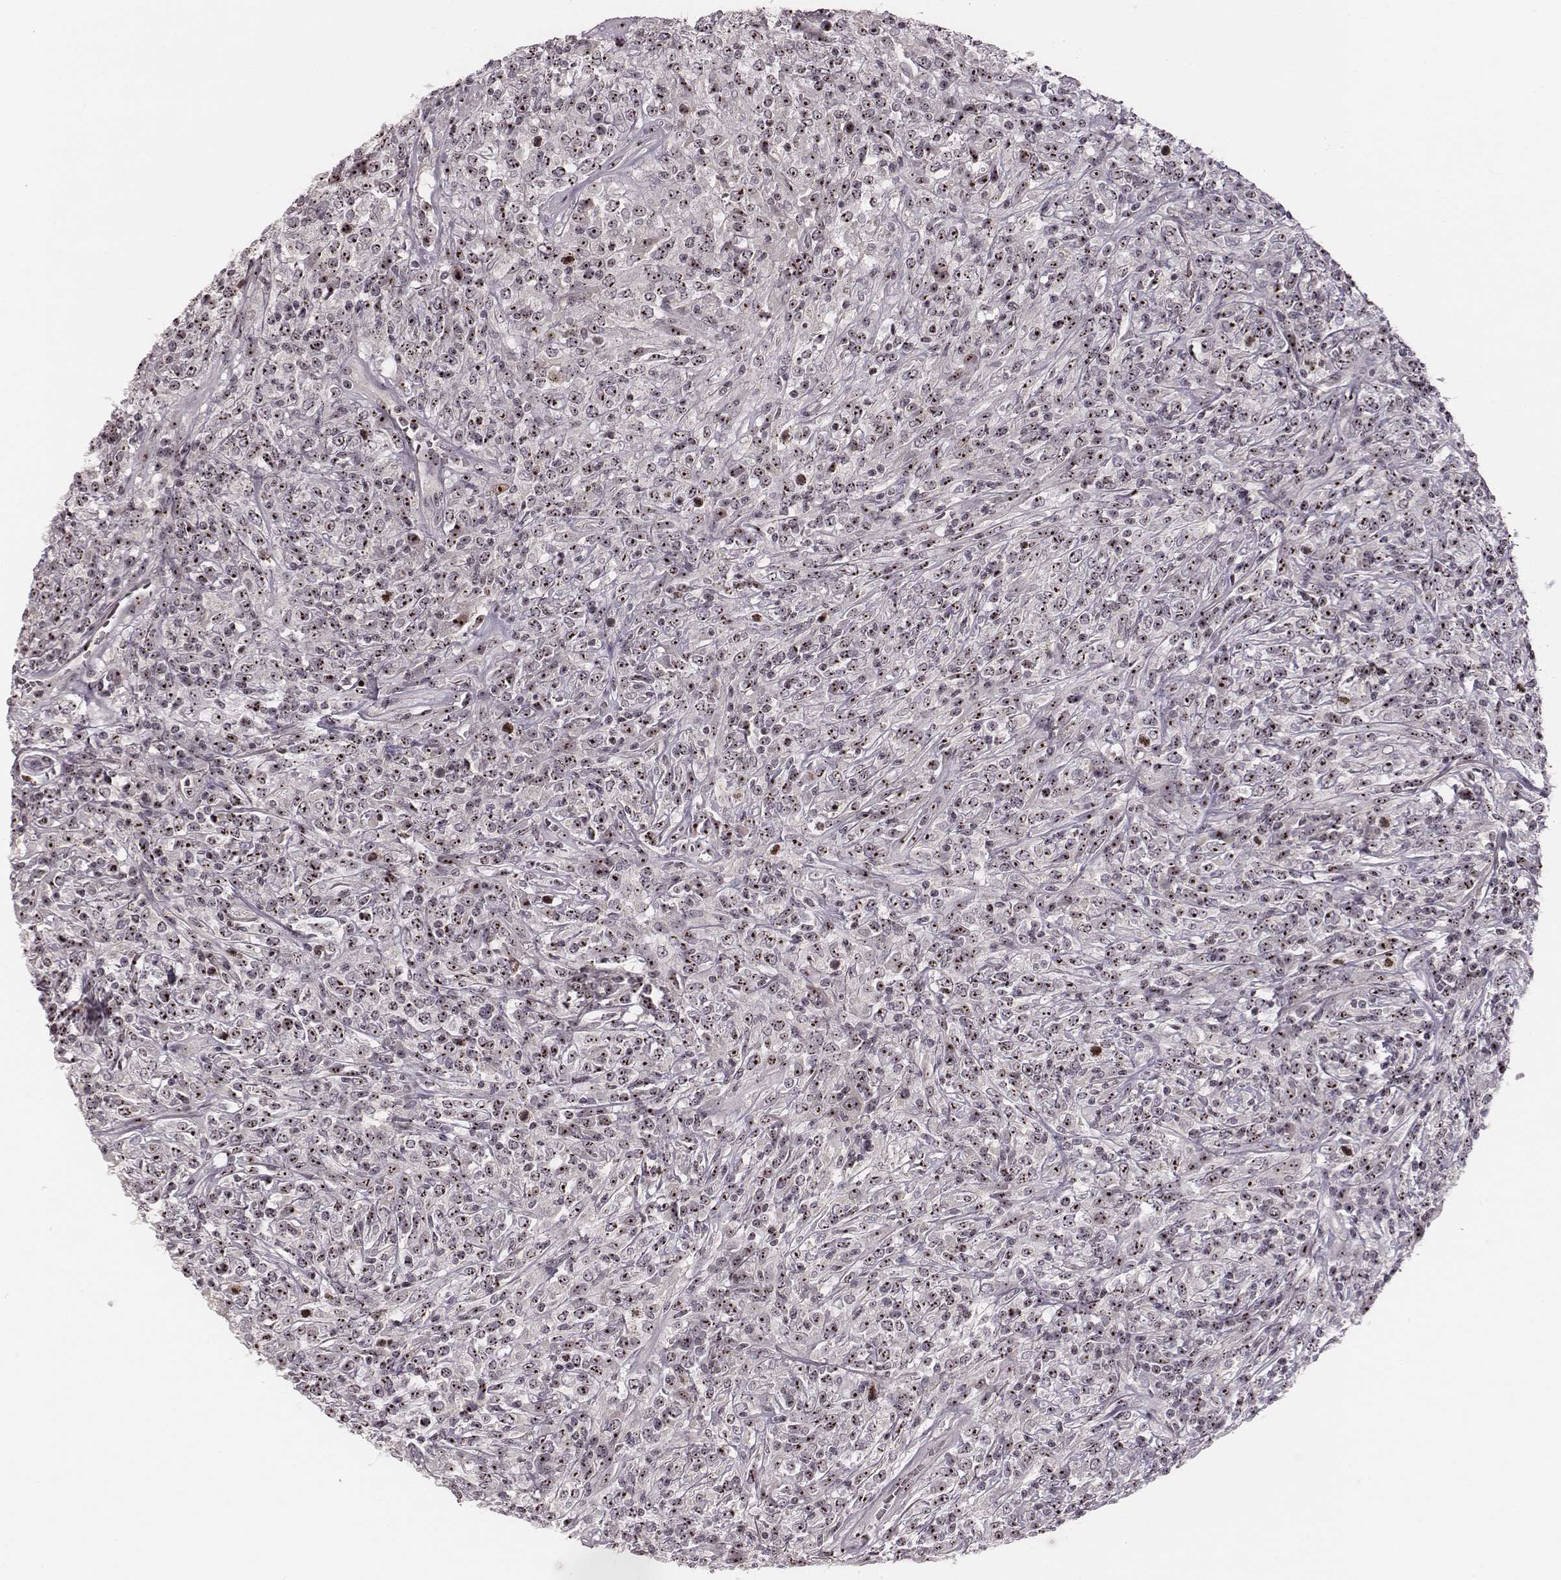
{"staining": {"intensity": "moderate", "quantity": ">75%", "location": "nuclear"}, "tissue": "lymphoma", "cell_type": "Tumor cells", "image_type": "cancer", "snomed": [{"axis": "morphology", "description": "Malignant lymphoma, non-Hodgkin's type, High grade"}, {"axis": "topography", "description": "Lung"}], "caption": "Protein expression analysis of human lymphoma reveals moderate nuclear positivity in about >75% of tumor cells. The staining was performed using DAB, with brown indicating positive protein expression. Nuclei are stained blue with hematoxylin.", "gene": "NOP56", "patient": {"sex": "male", "age": 79}}